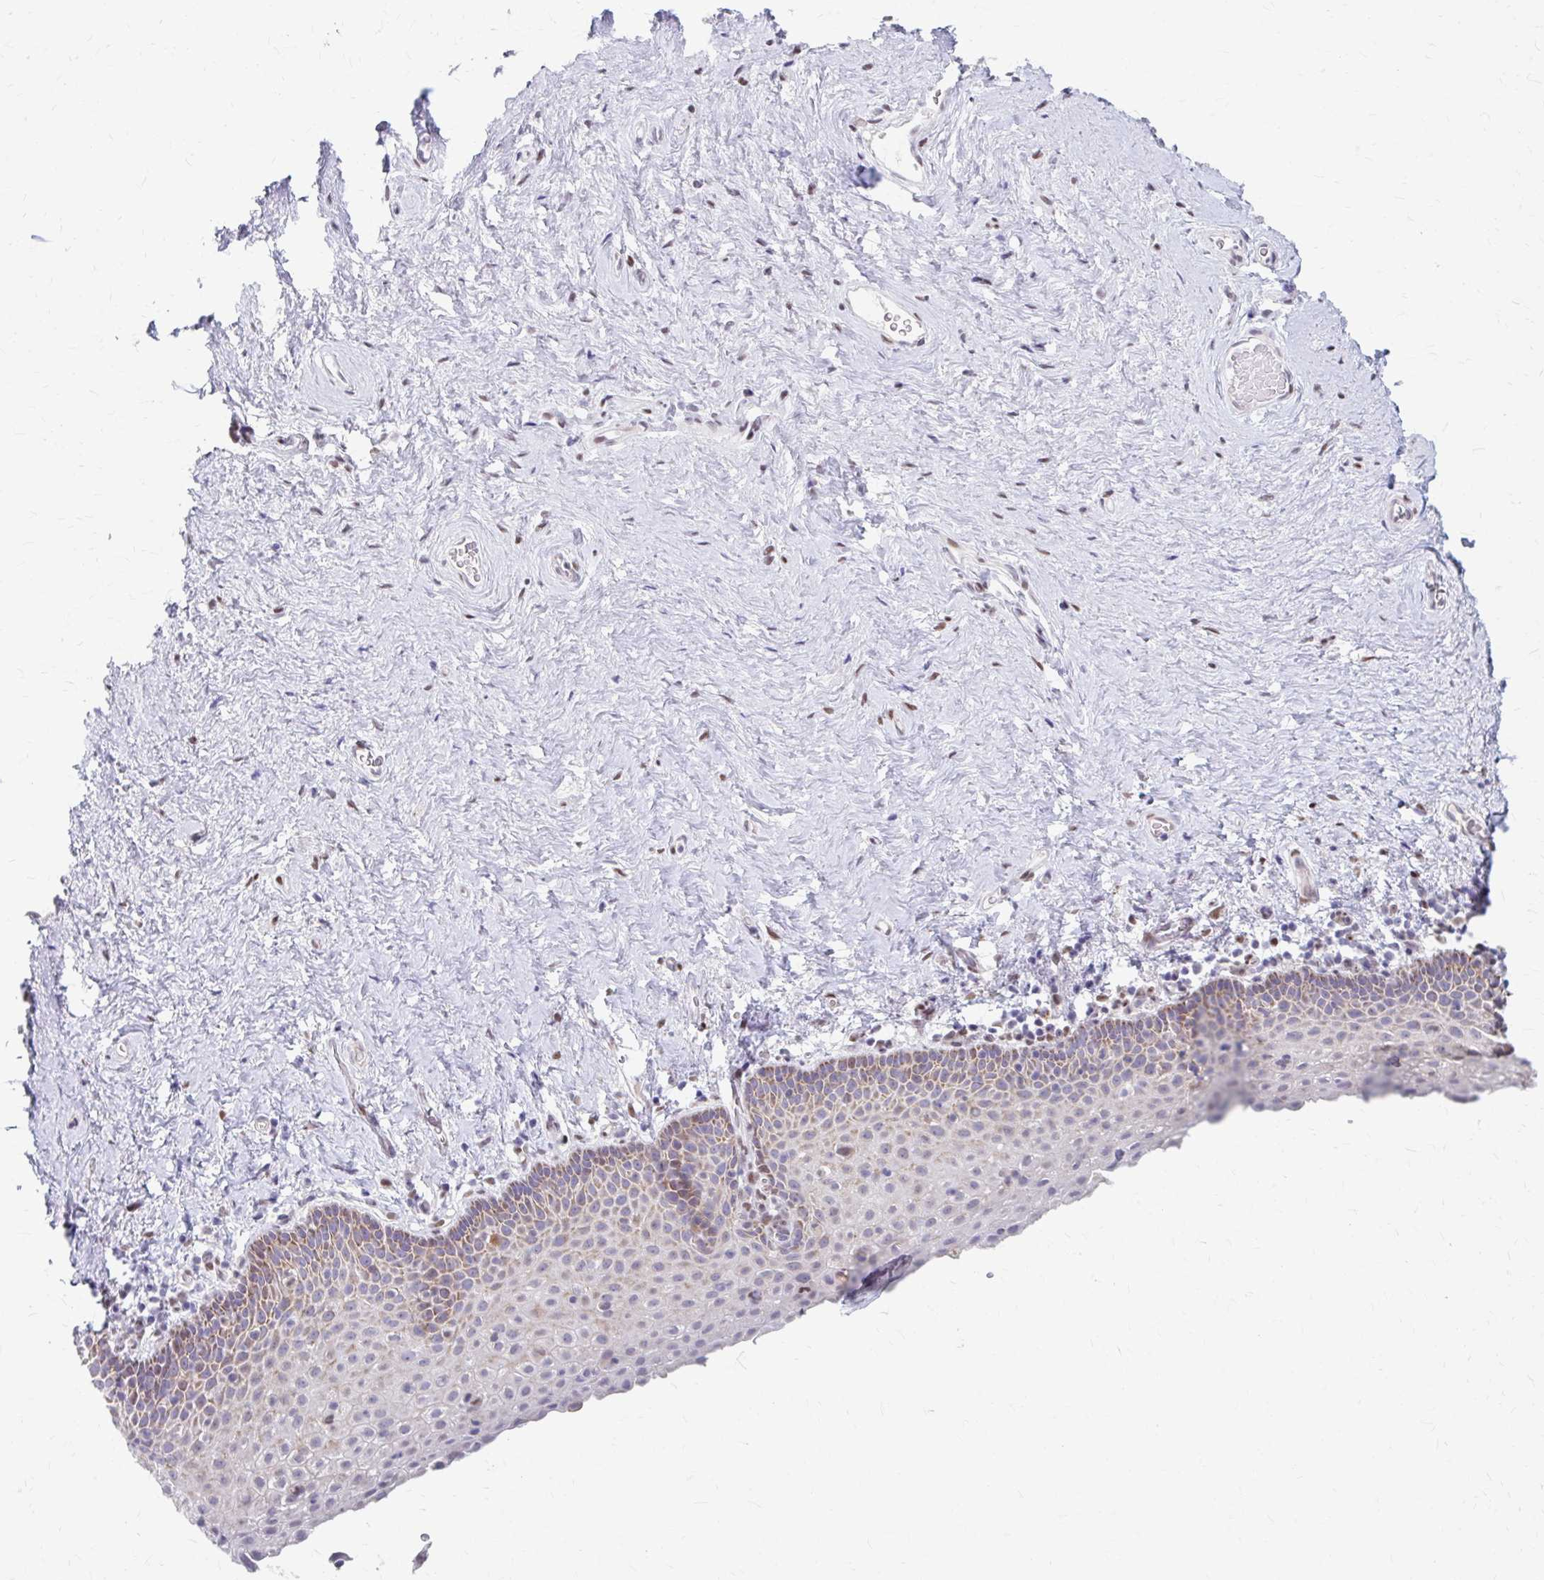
{"staining": {"intensity": "weak", "quantity": "25%-75%", "location": "cytoplasmic/membranous"}, "tissue": "vagina", "cell_type": "Squamous epithelial cells", "image_type": "normal", "snomed": [{"axis": "morphology", "description": "Normal tissue, NOS"}, {"axis": "topography", "description": "Vagina"}], "caption": "Weak cytoplasmic/membranous protein positivity is identified in about 25%-75% of squamous epithelial cells in vagina. (IHC, brightfield microscopy, high magnification).", "gene": "BEAN1", "patient": {"sex": "female", "age": 61}}